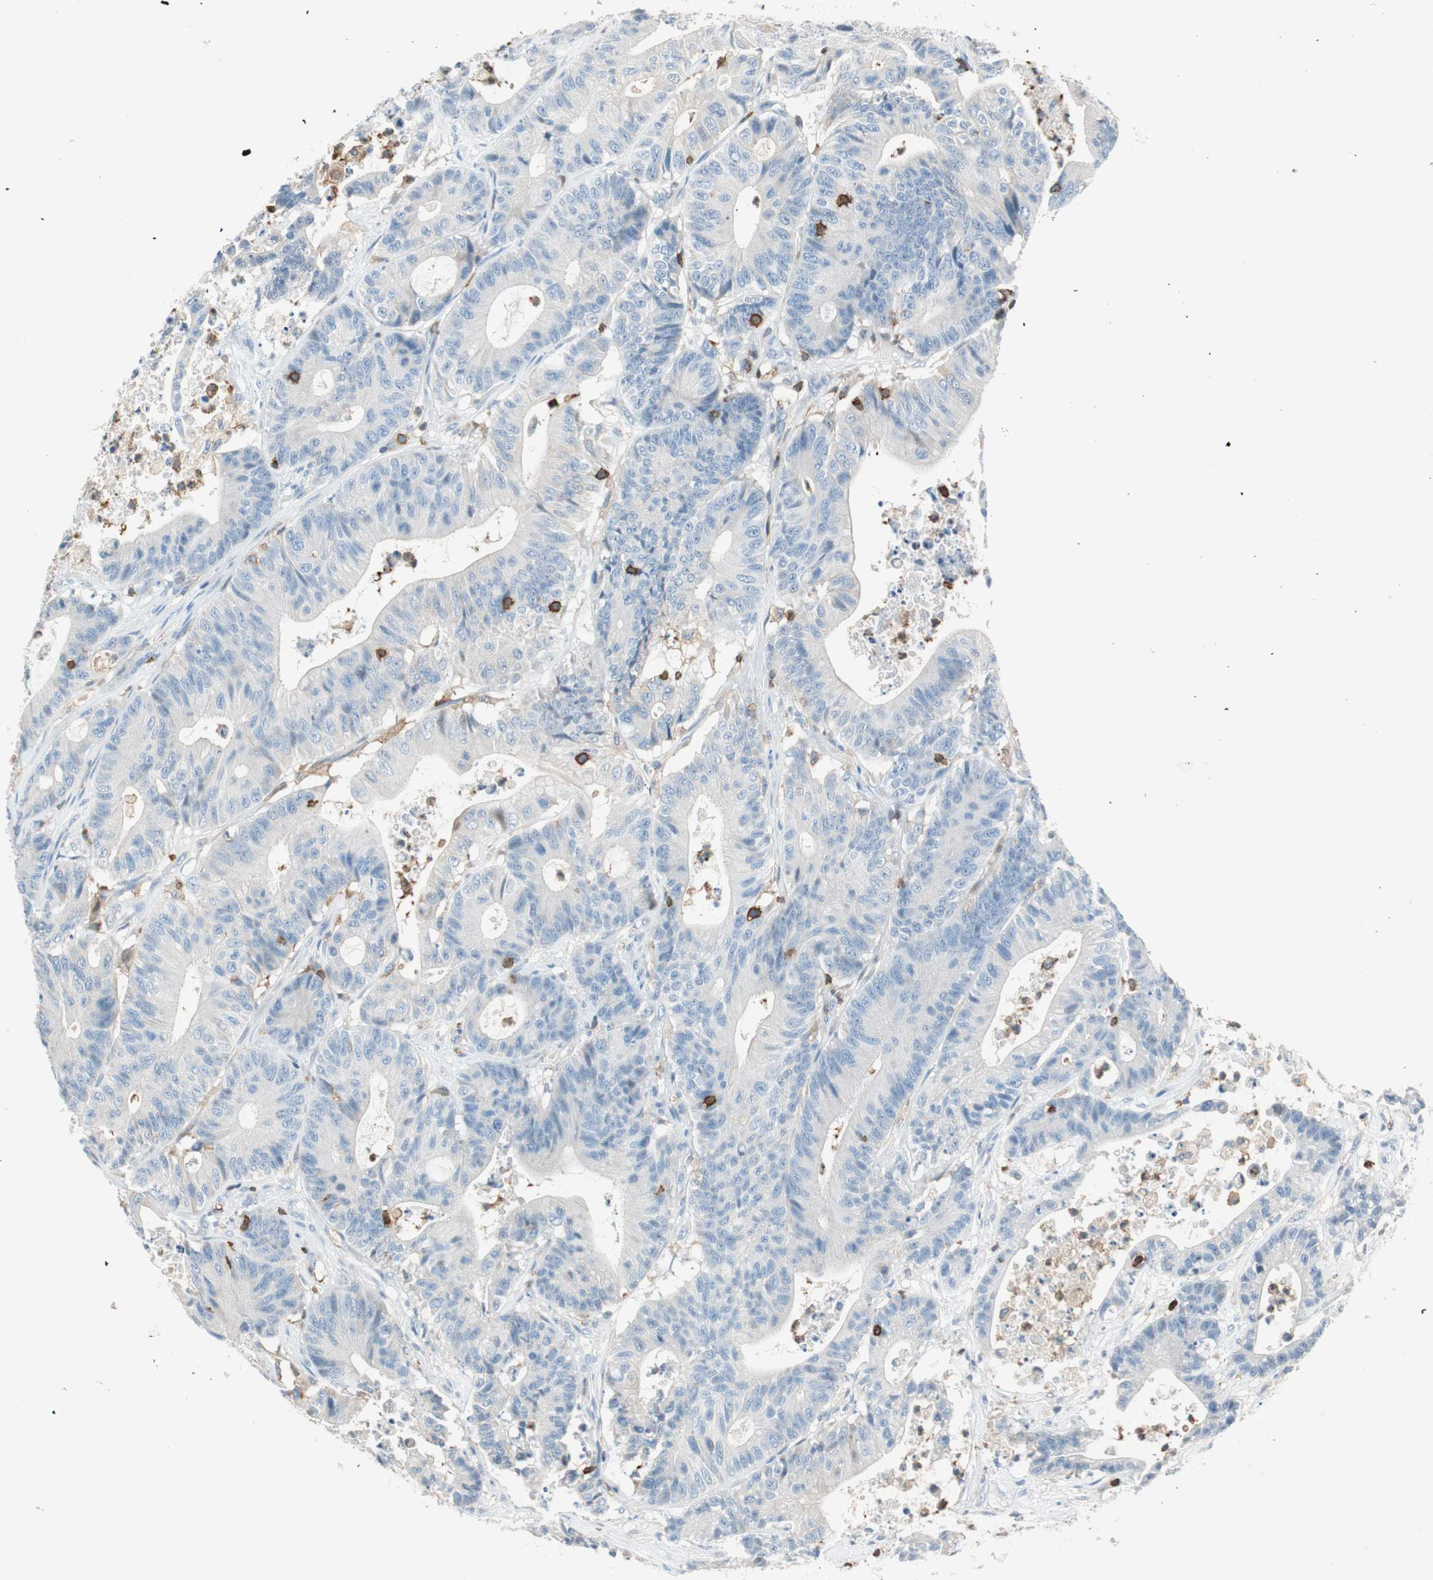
{"staining": {"intensity": "negative", "quantity": "none", "location": "none"}, "tissue": "colorectal cancer", "cell_type": "Tumor cells", "image_type": "cancer", "snomed": [{"axis": "morphology", "description": "Adenocarcinoma, NOS"}, {"axis": "topography", "description": "Colon"}], "caption": "Immunohistochemistry (IHC) micrograph of human colorectal cancer (adenocarcinoma) stained for a protein (brown), which shows no positivity in tumor cells.", "gene": "HPGD", "patient": {"sex": "female", "age": 84}}